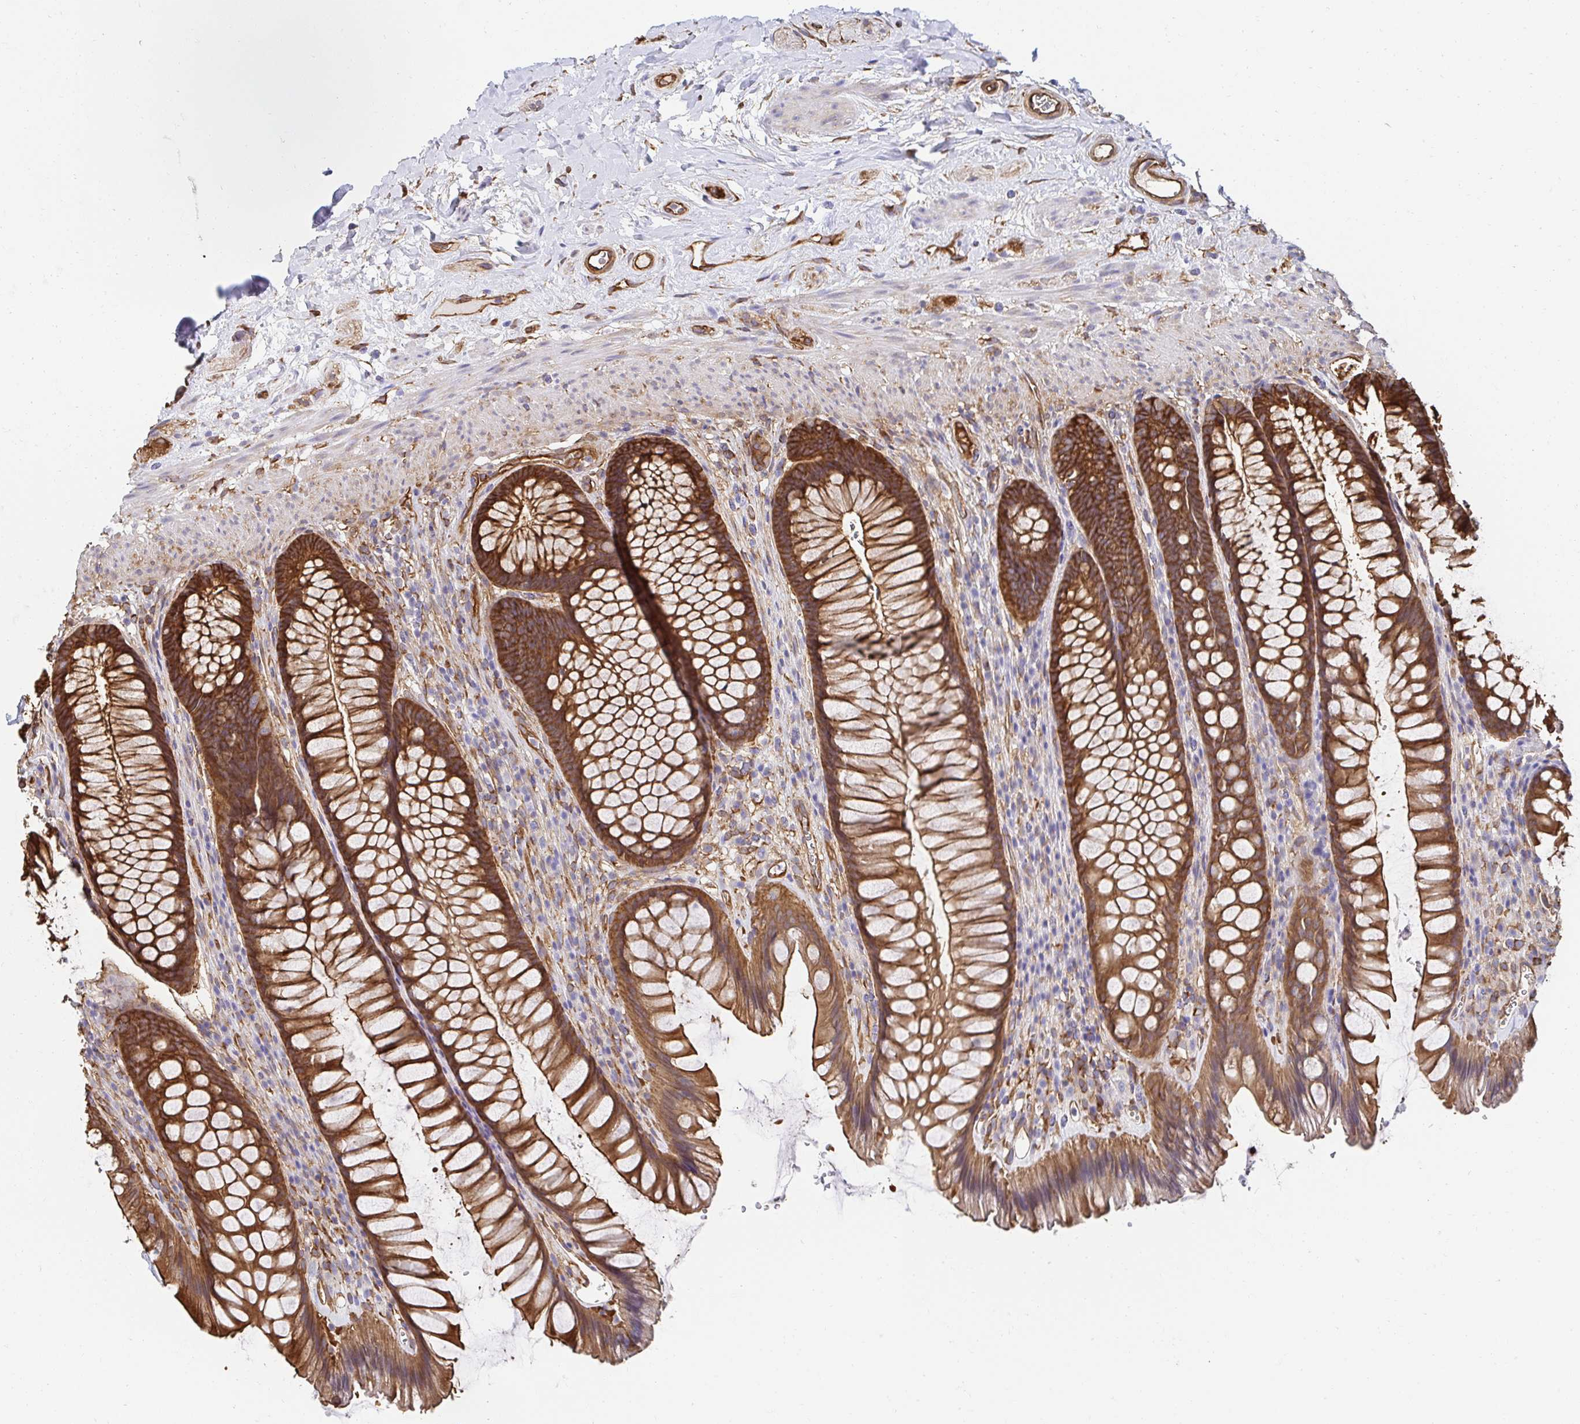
{"staining": {"intensity": "strong", "quantity": ">75%", "location": "cytoplasmic/membranous"}, "tissue": "rectum", "cell_type": "Glandular cells", "image_type": "normal", "snomed": [{"axis": "morphology", "description": "Normal tissue, NOS"}, {"axis": "topography", "description": "Rectum"}], "caption": "Immunohistochemistry (DAB (3,3'-diaminobenzidine)) staining of benign rectum reveals strong cytoplasmic/membranous protein expression in approximately >75% of glandular cells.", "gene": "CTTN", "patient": {"sex": "male", "age": 53}}